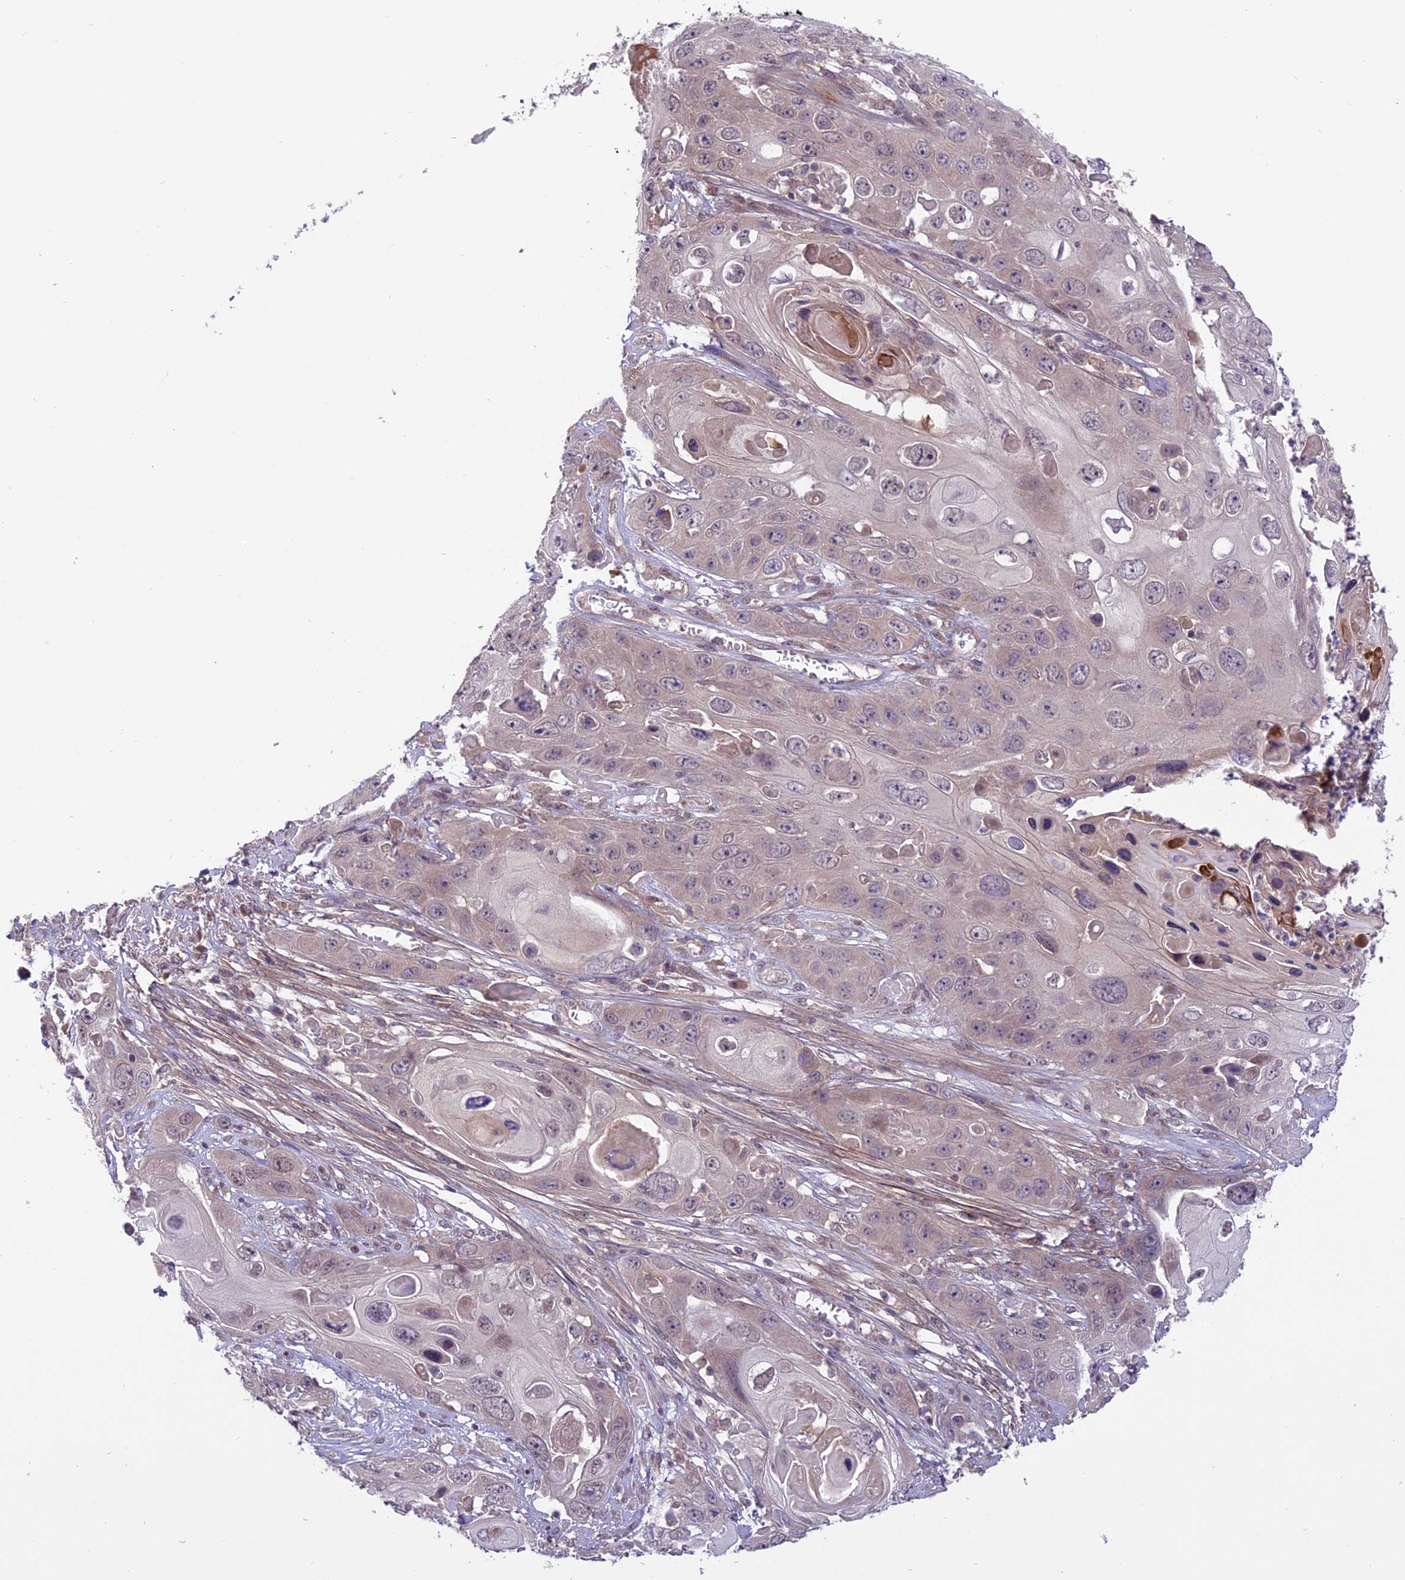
{"staining": {"intensity": "weak", "quantity": "<25%", "location": "cytoplasmic/membranous"}, "tissue": "skin cancer", "cell_type": "Tumor cells", "image_type": "cancer", "snomed": [{"axis": "morphology", "description": "Squamous cell carcinoma, NOS"}, {"axis": "topography", "description": "Skin"}], "caption": "Tumor cells are negative for protein expression in human squamous cell carcinoma (skin).", "gene": "SPRED1", "patient": {"sex": "male", "age": 55}}